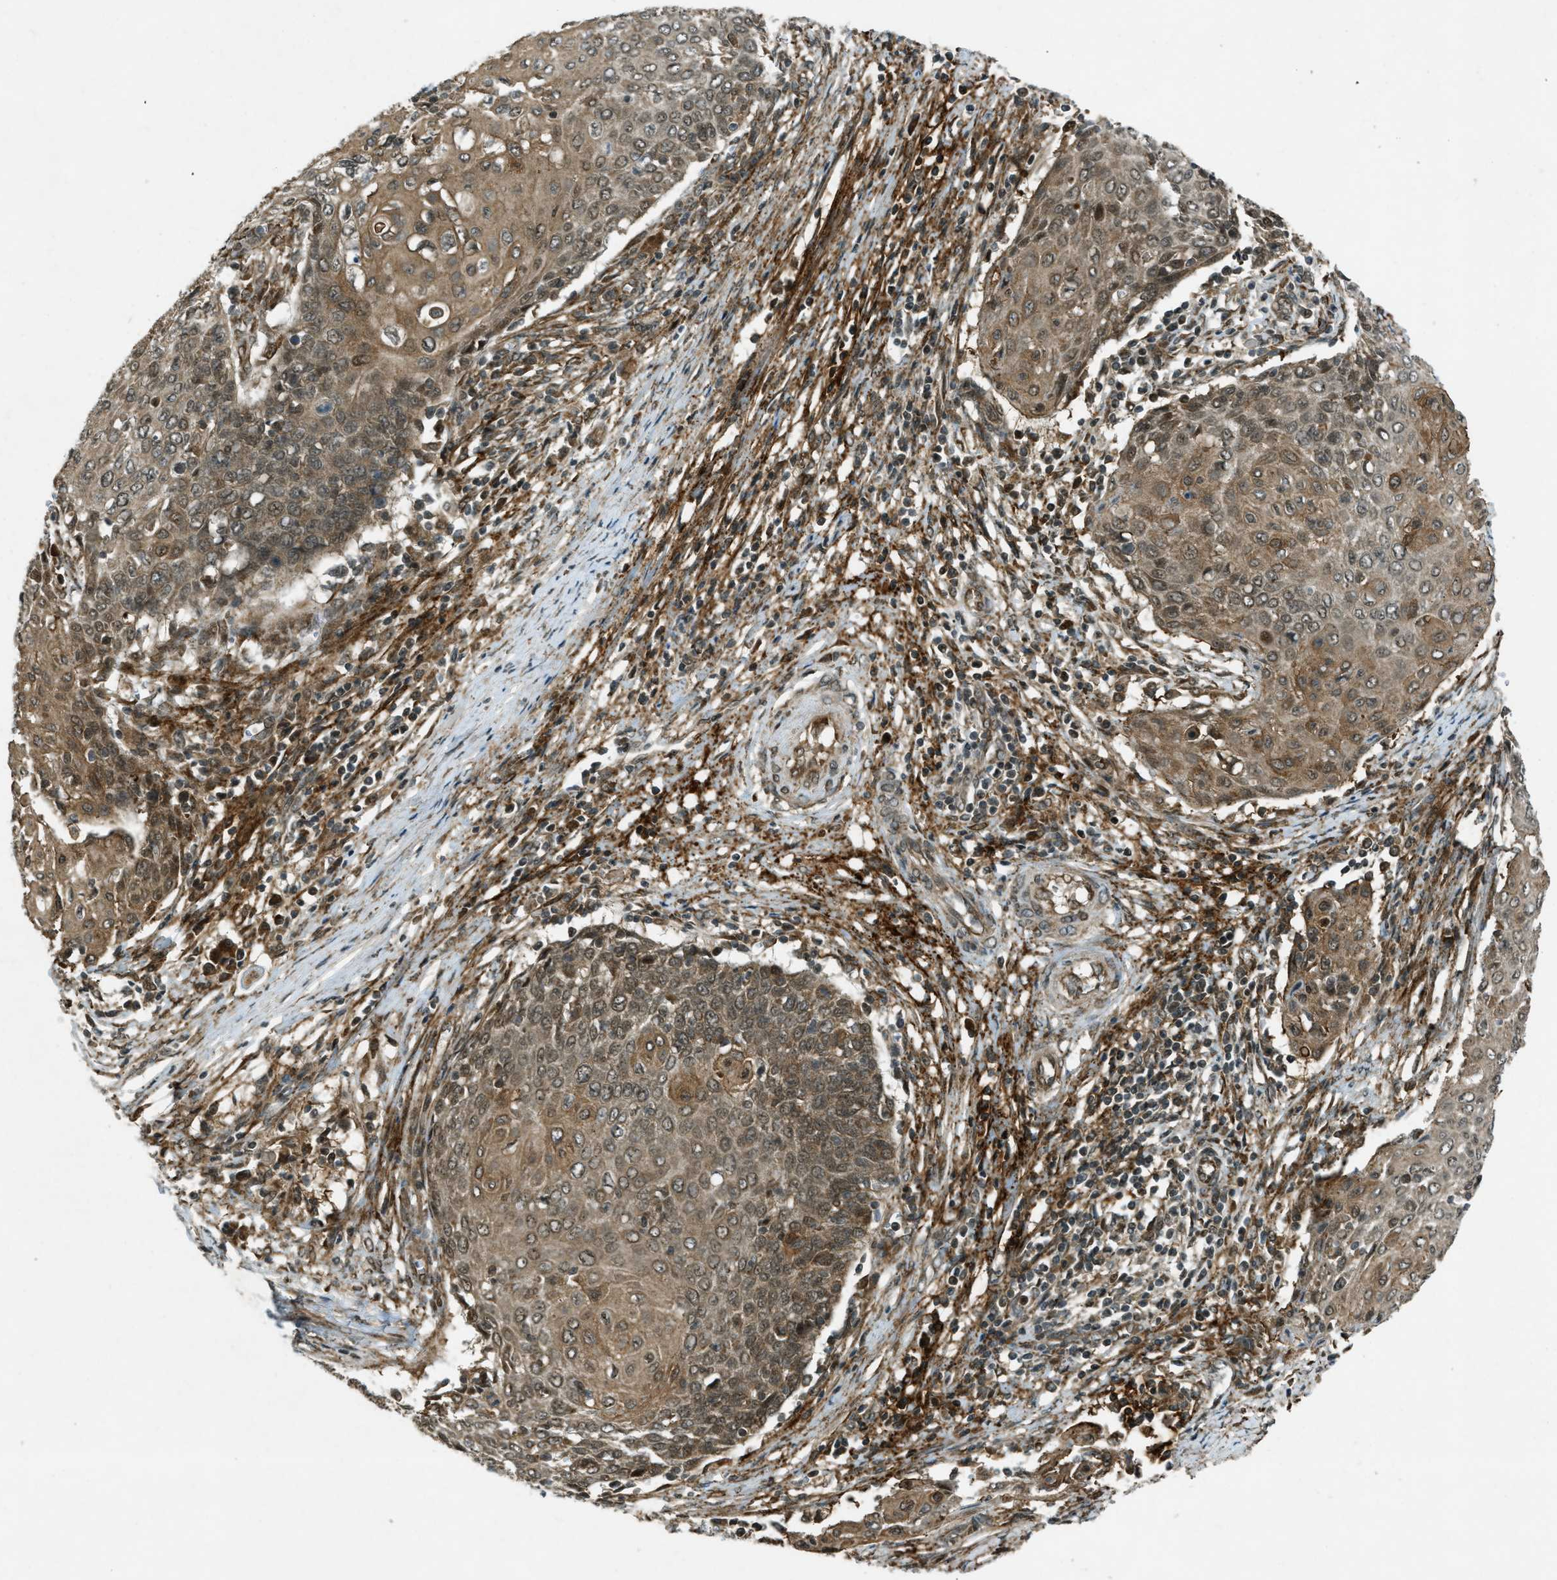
{"staining": {"intensity": "moderate", "quantity": "25%-75%", "location": "cytoplasmic/membranous,nuclear"}, "tissue": "cervical cancer", "cell_type": "Tumor cells", "image_type": "cancer", "snomed": [{"axis": "morphology", "description": "Squamous cell carcinoma, NOS"}, {"axis": "topography", "description": "Cervix"}], "caption": "Cervical cancer (squamous cell carcinoma) tissue exhibits moderate cytoplasmic/membranous and nuclear expression in about 25%-75% of tumor cells The protein is stained brown, and the nuclei are stained in blue (DAB (3,3'-diaminobenzidine) IHC with brightfield microscopy, high magnification).", "gene": "EIF2AK3", "patient": {"sex": "female", "age": 39}}